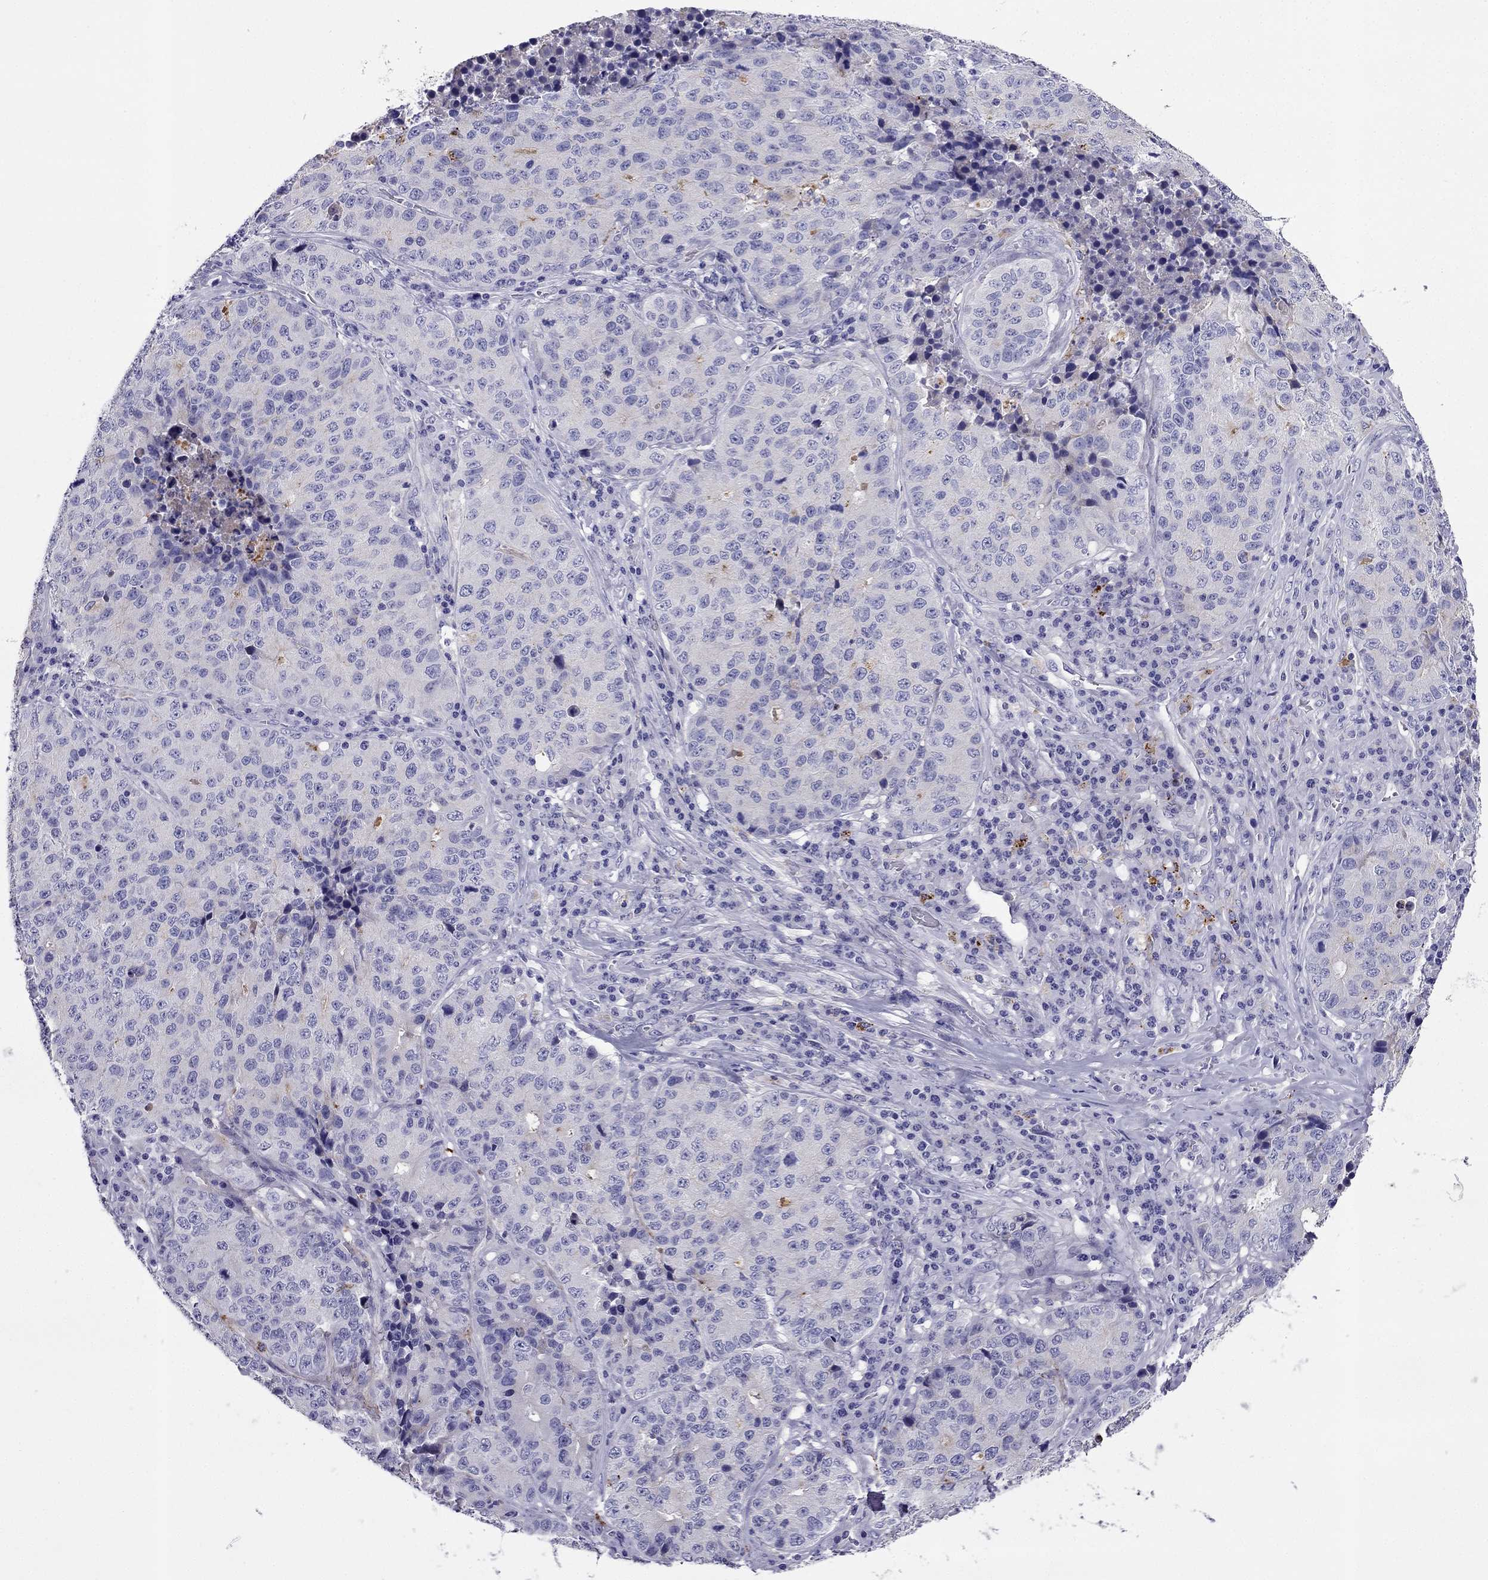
{"staining": {"intensity": "negative", "quantity": "none", "location": "none"}, "tissue": "stomach cancer", "cell_type": "Tumor cells", "image_type": "cancer", "snomed": [{"axis": "morphology", "description": "Adenocarcinoma, NOS"}, {"axis": "topography", "description": "Stomach"}], "caption": "Immunohistochemistry of human stomach cancer reveals no staining in tumor cells. (DAB IHC with hematoxylin counter stain).", "gene": "PTH", "patient": {"sex": "male", "age": 71}}